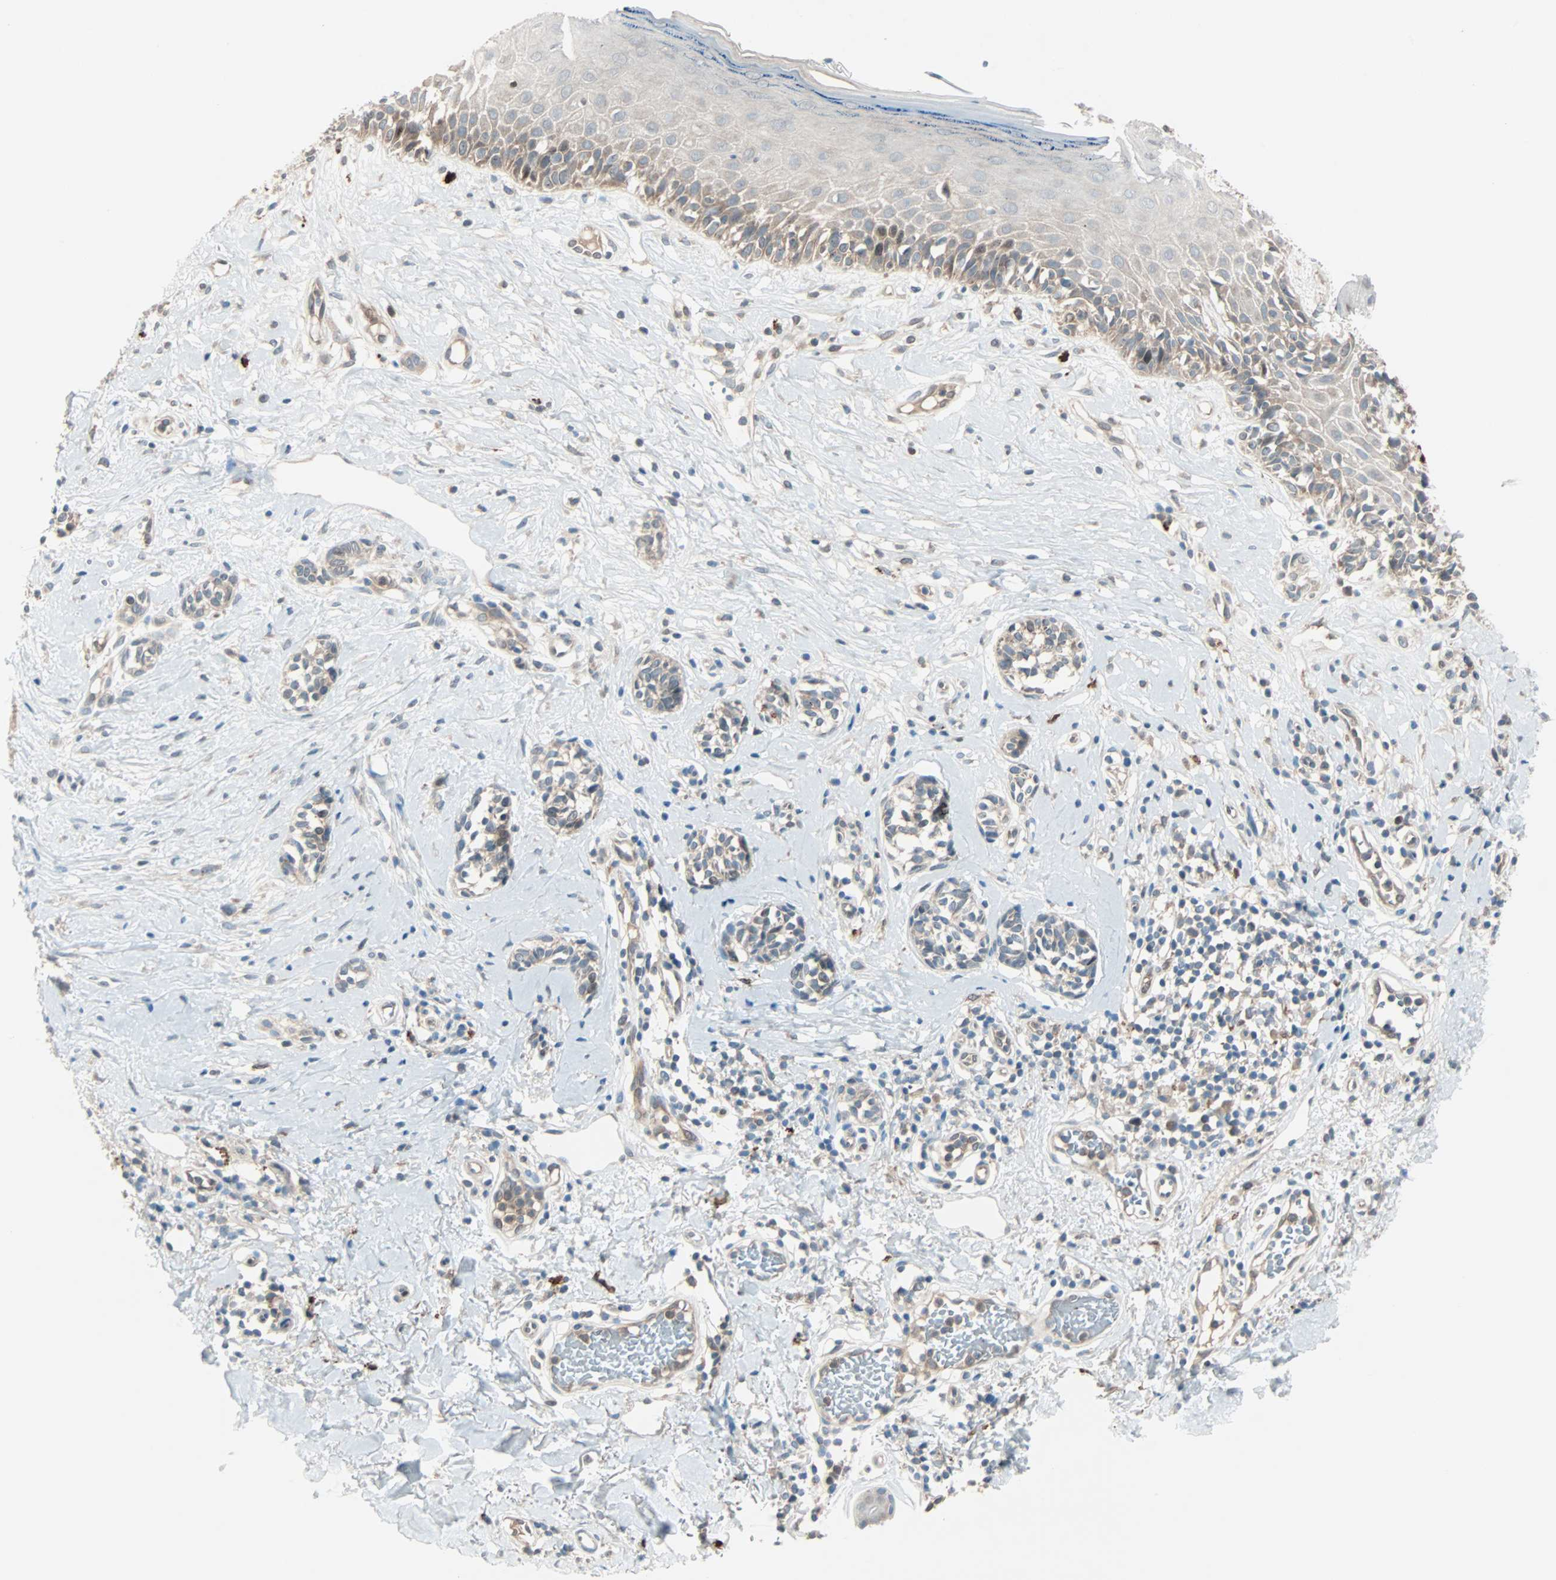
{"staining": {"intensity": "weak", "quantity": "25%-75%", "location": "cytoplasmic/membranous"}, "tissue": "melanoma", "cell_type": "Tumor cells", "image_type": "cancer", "snomed": [{"axis": "morphology", "description": "Malignant melanoma, NOS"}, {"axis": "topography", "description": "Skin"}], "caption": "Protein staining displays weak cytoplasmic/membranous positivity in about 25%-75% of tumor cells in melanoma.", "gene": "SMIM8", "patient": {"sex": "male", "age": 64}}